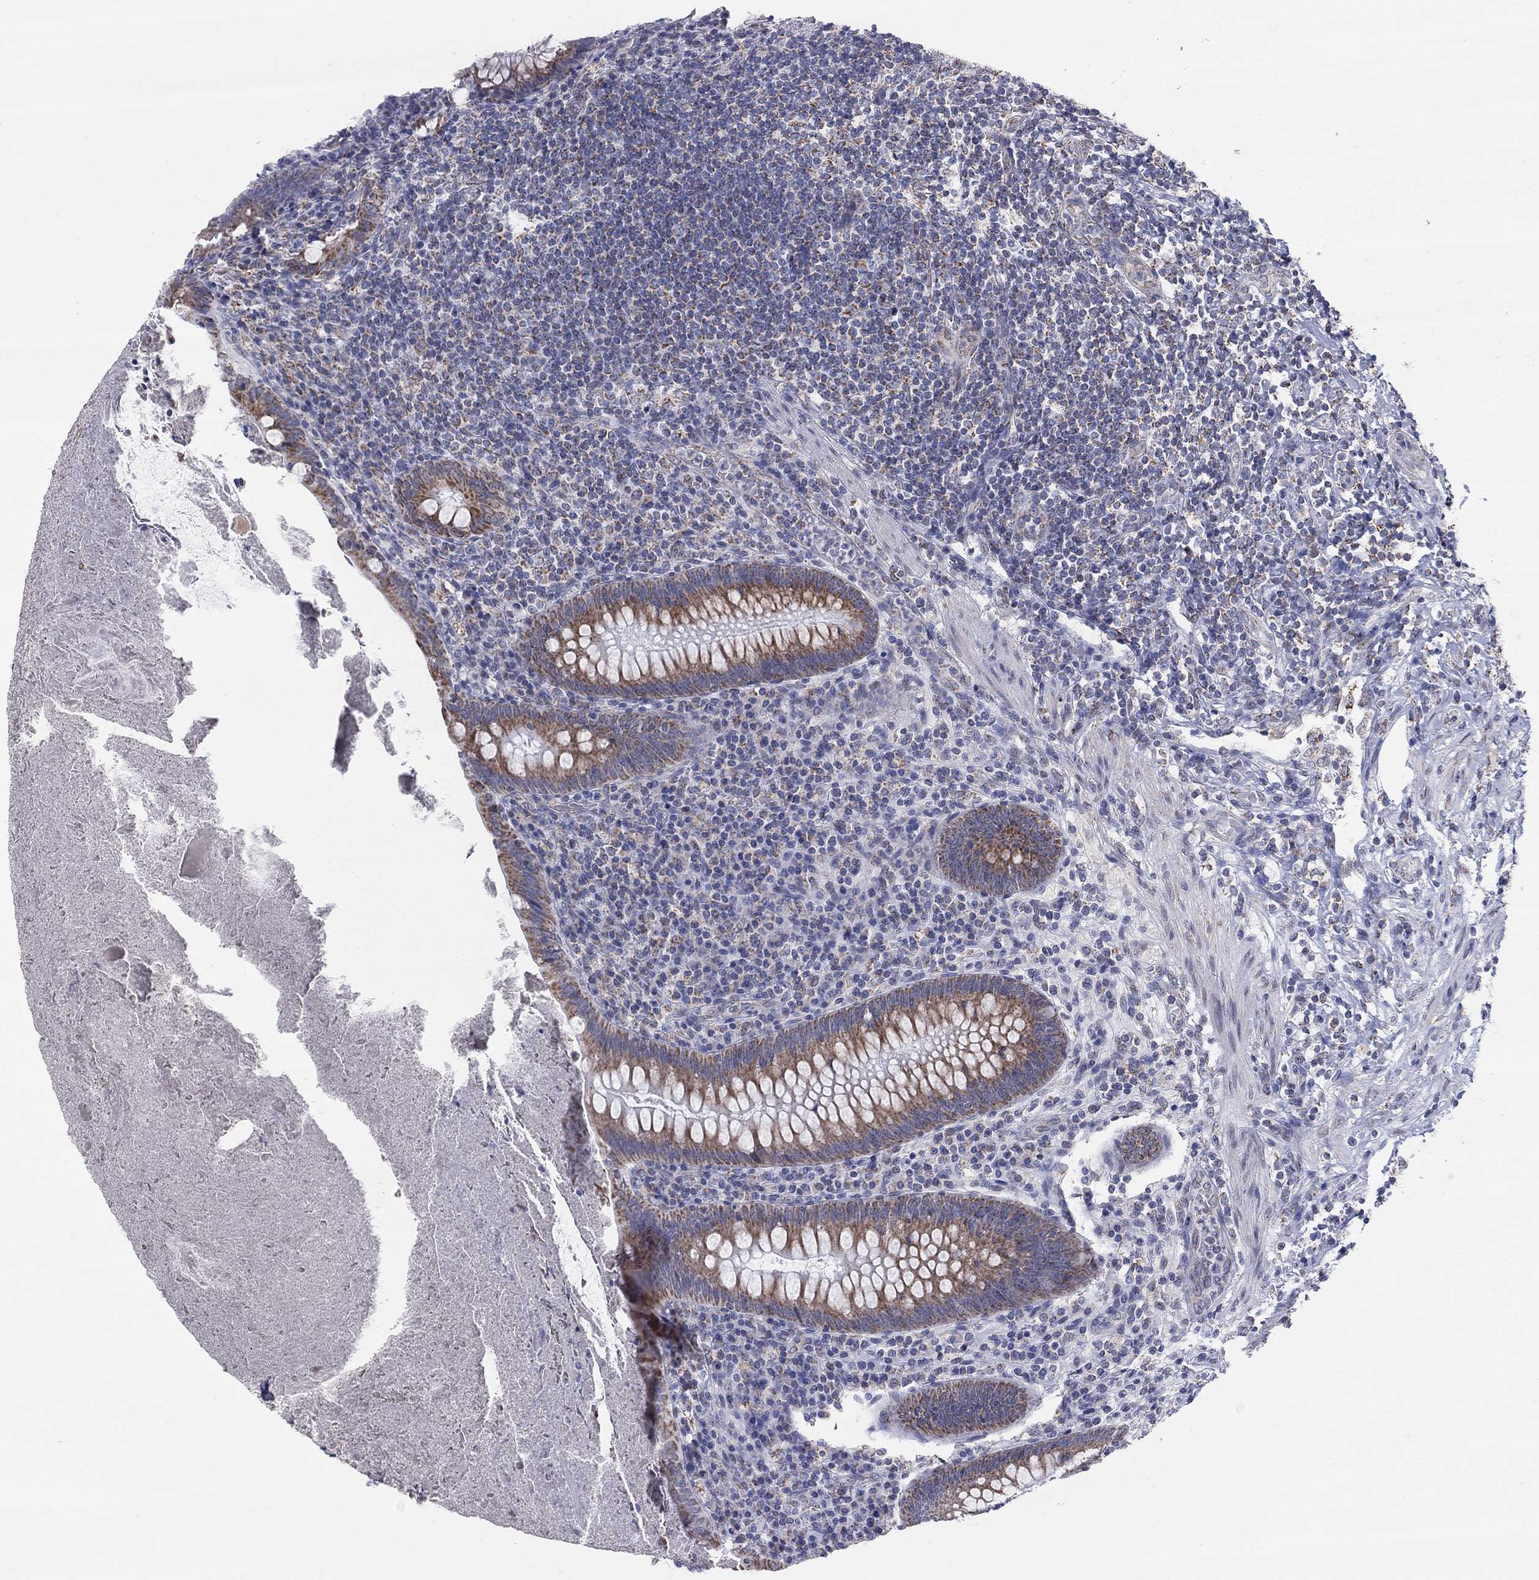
{"staining": {"intensity": "moderate", "quantity": ">75%", "location": "cytoplasmic/membranous"}, "tissue": "appendix", "cell_type": "Glandular cells", "image_type": "normal", "snomed": [{"axis": "morphology", "description": "Normal tissue, NOS"}, {"axis": "topography", "description": "Appendix"}], "caption": "Protein analysis of normal appendix displays moderate cytoplasmic/membranous expression in approximately >75% of glandular cells. (DAB IHC, brown staining for protein, blue staining for nuclei).", "gene": "KISS1R", "patient": {"sex": "male", "age": 47}}